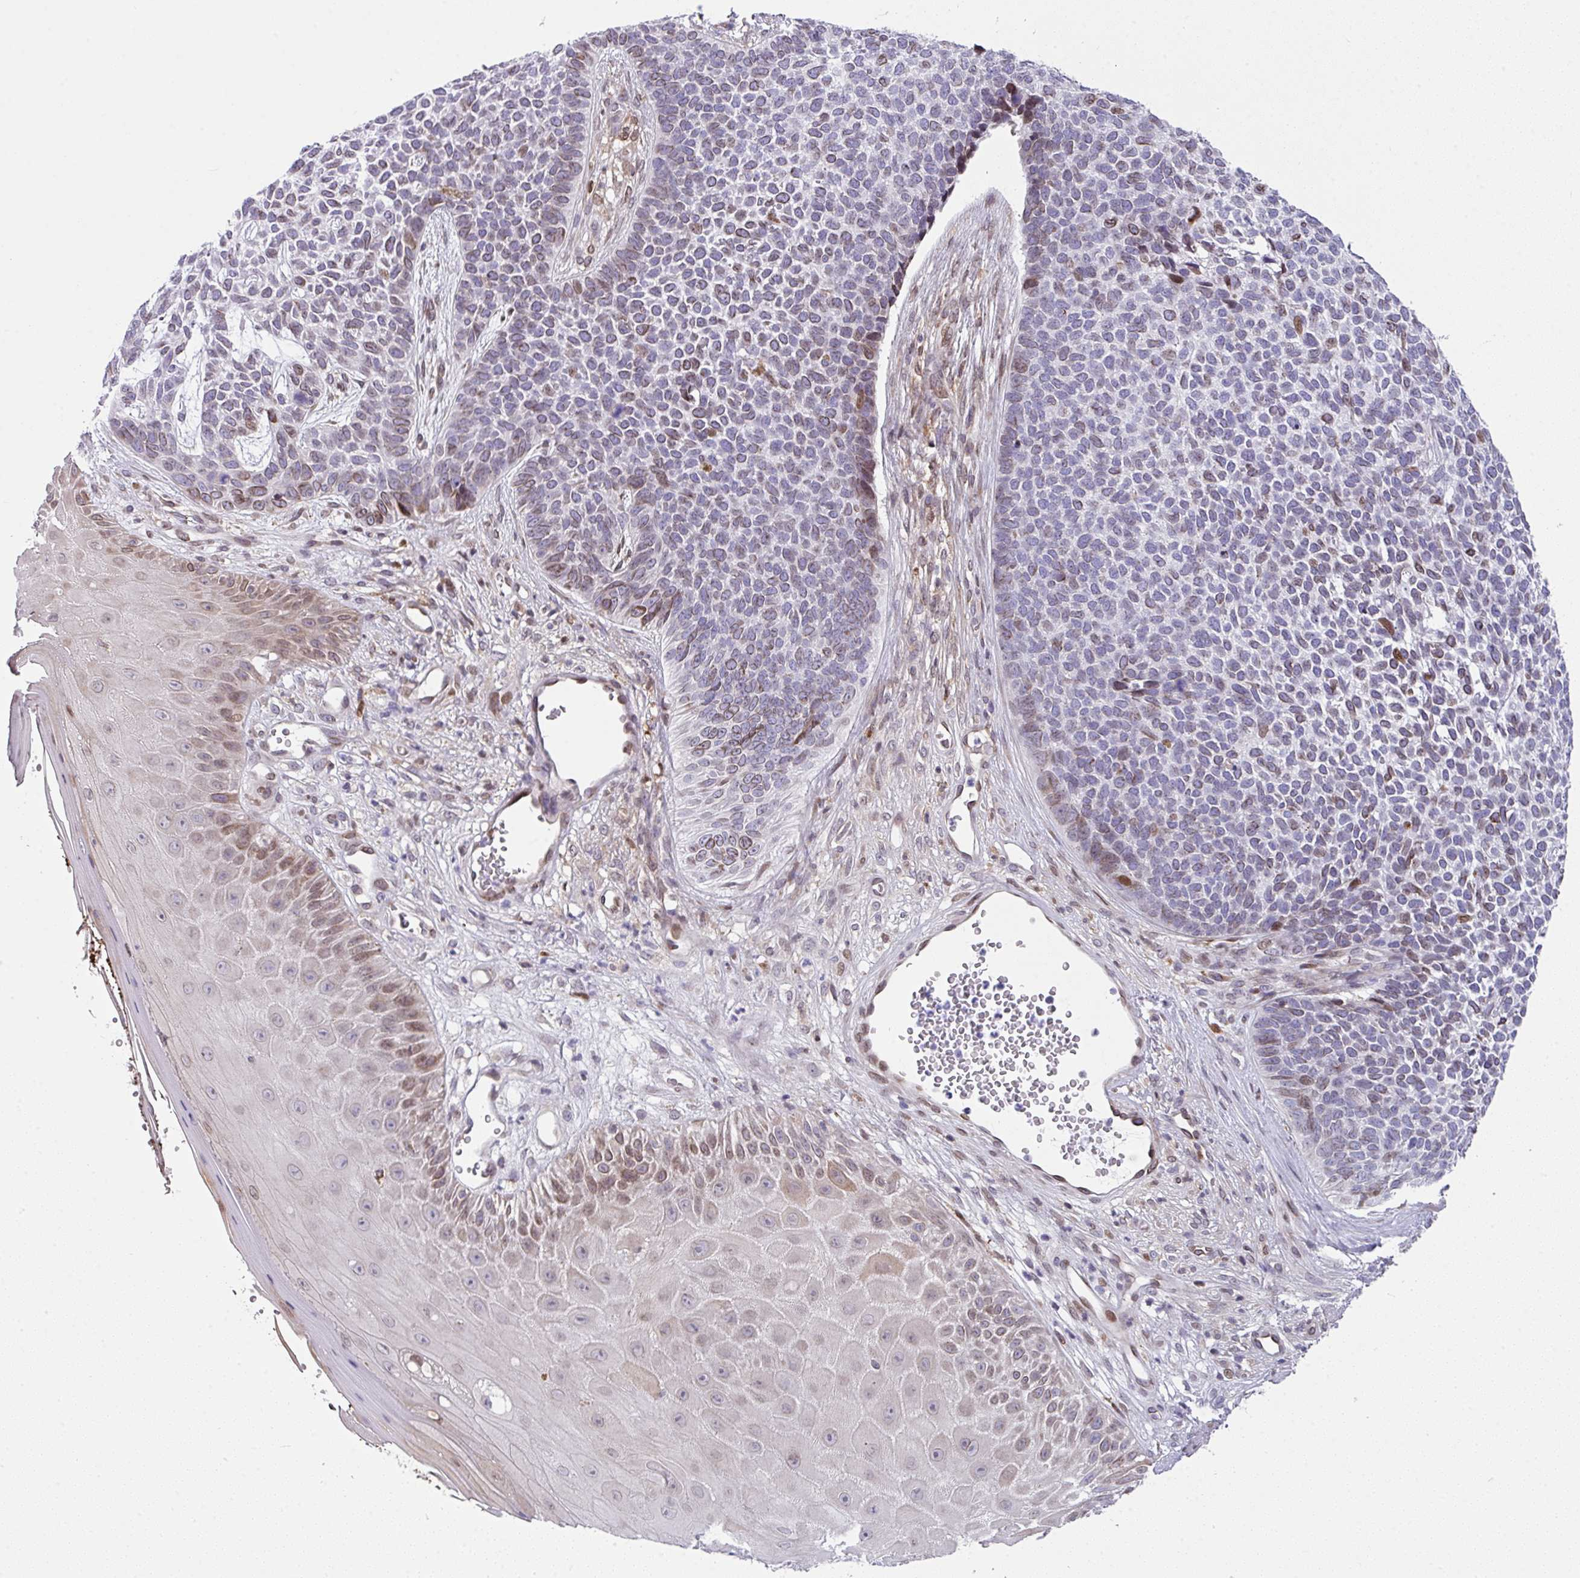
{"staining": {"intensity": "weak", "quantity": "<25%", "location": "cytoplasmic/membranous,nuclear"}, "tissue": "skin cancer", "cell_type": "Tumor cells", "image_type": "cancer", "snomed": [{"axis": "morphology", "description": "Basal cell carcinoma"}, {"axis": "topography", "description": "Skin"}], "caption": "This is a image of immunohistochemistry staining of skin basal cell carcinoma, which shows no positivity in tumor cells.", "gene": "PLK1", "patient": {"sex": "female", "age": 84}}